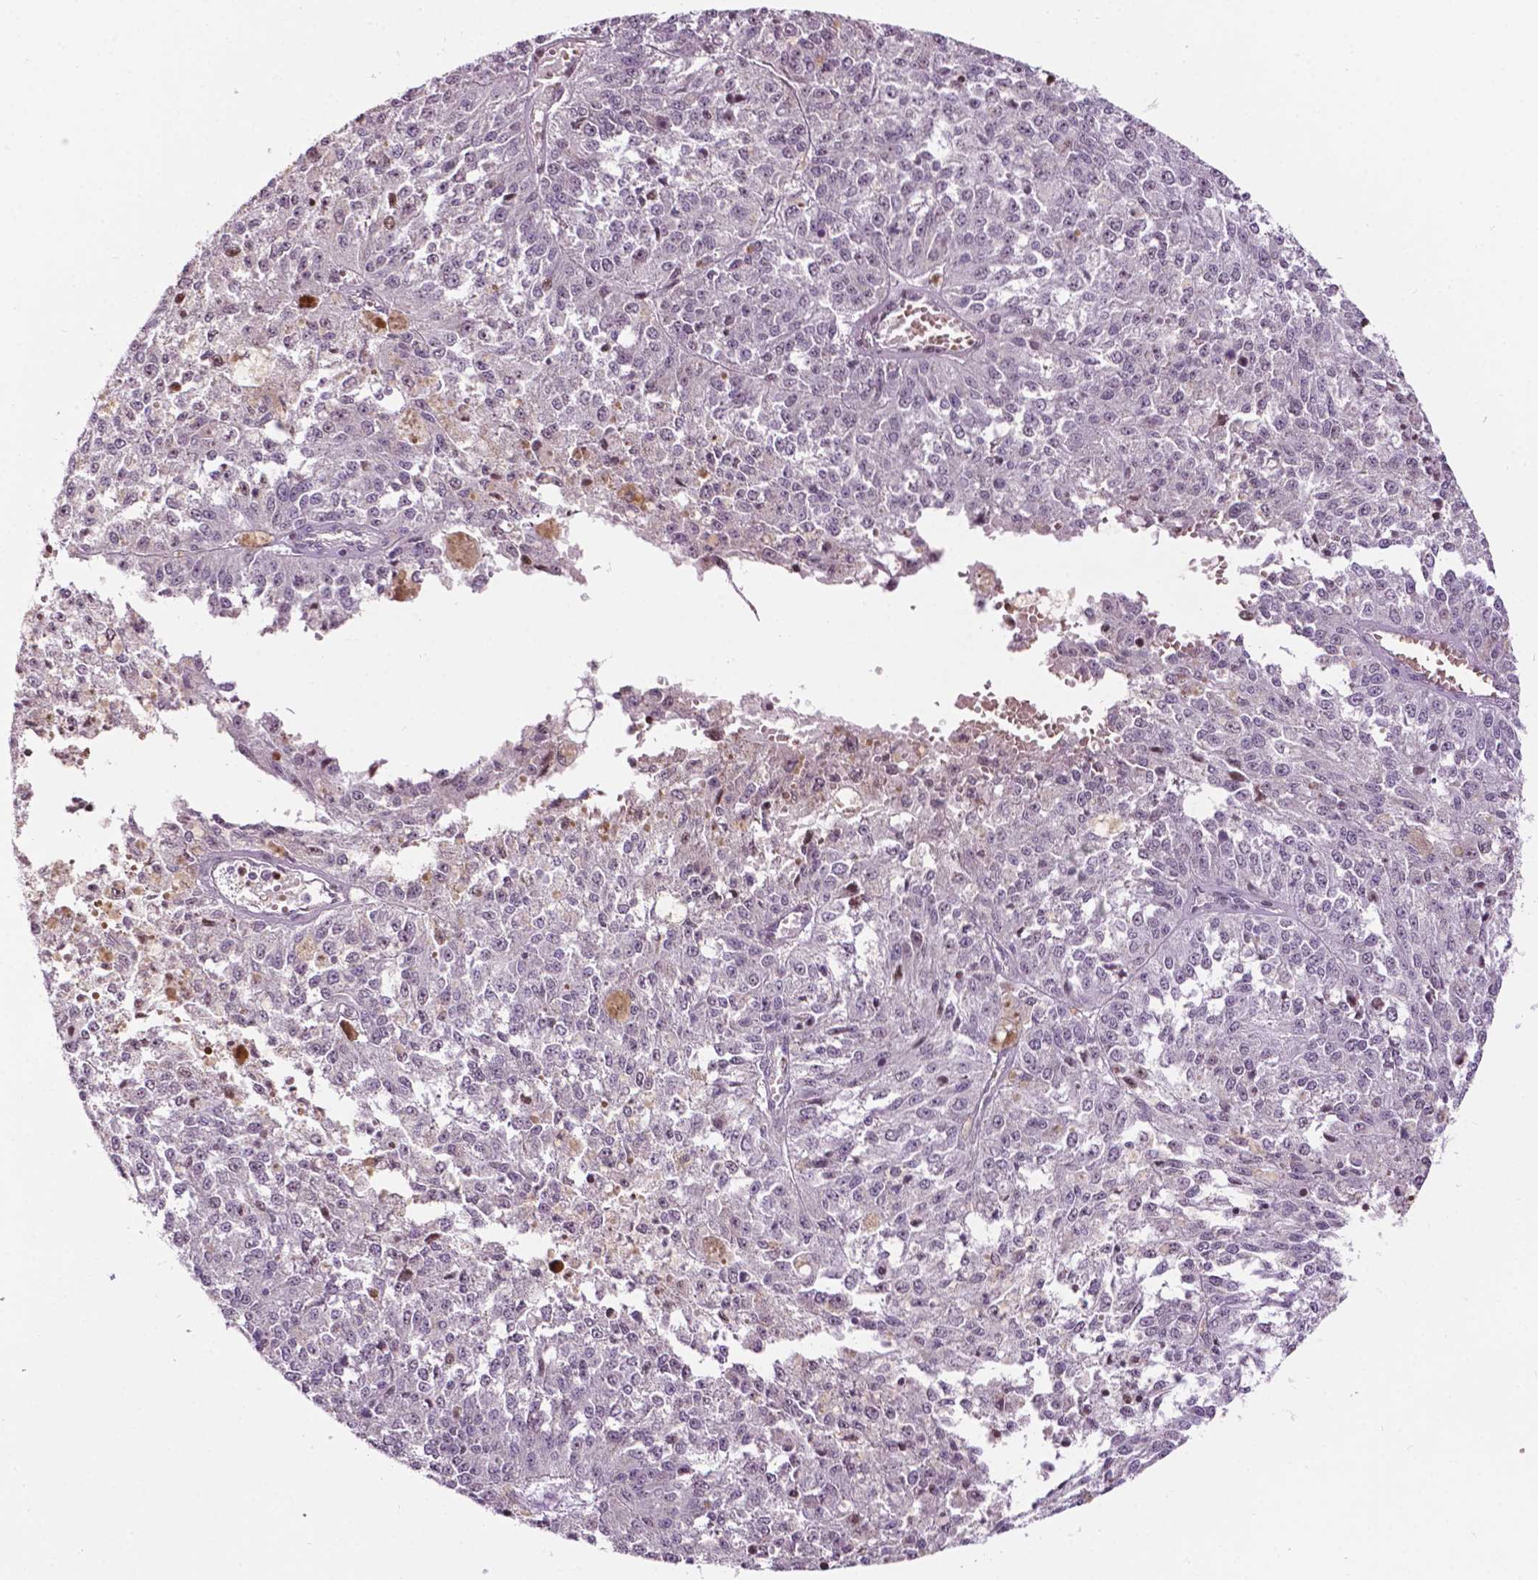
{"staining": {"intensity": "negative", "quantity": "none", "location": "none"}, "tissue": "melanoma", "cell_type": "Tumor cells", "image_type": "cancer", "snomed": [{"axis": "morphology", "description": "Malignant melanoma, Metastatic site"}, {"axis": "topography", "description": "Lymph node"}], "caption": "Tumor cells are negative for brown protein staining in melanoma.", "gene": "PTPN18", "patient": {"sex": "female", "age": 64}}